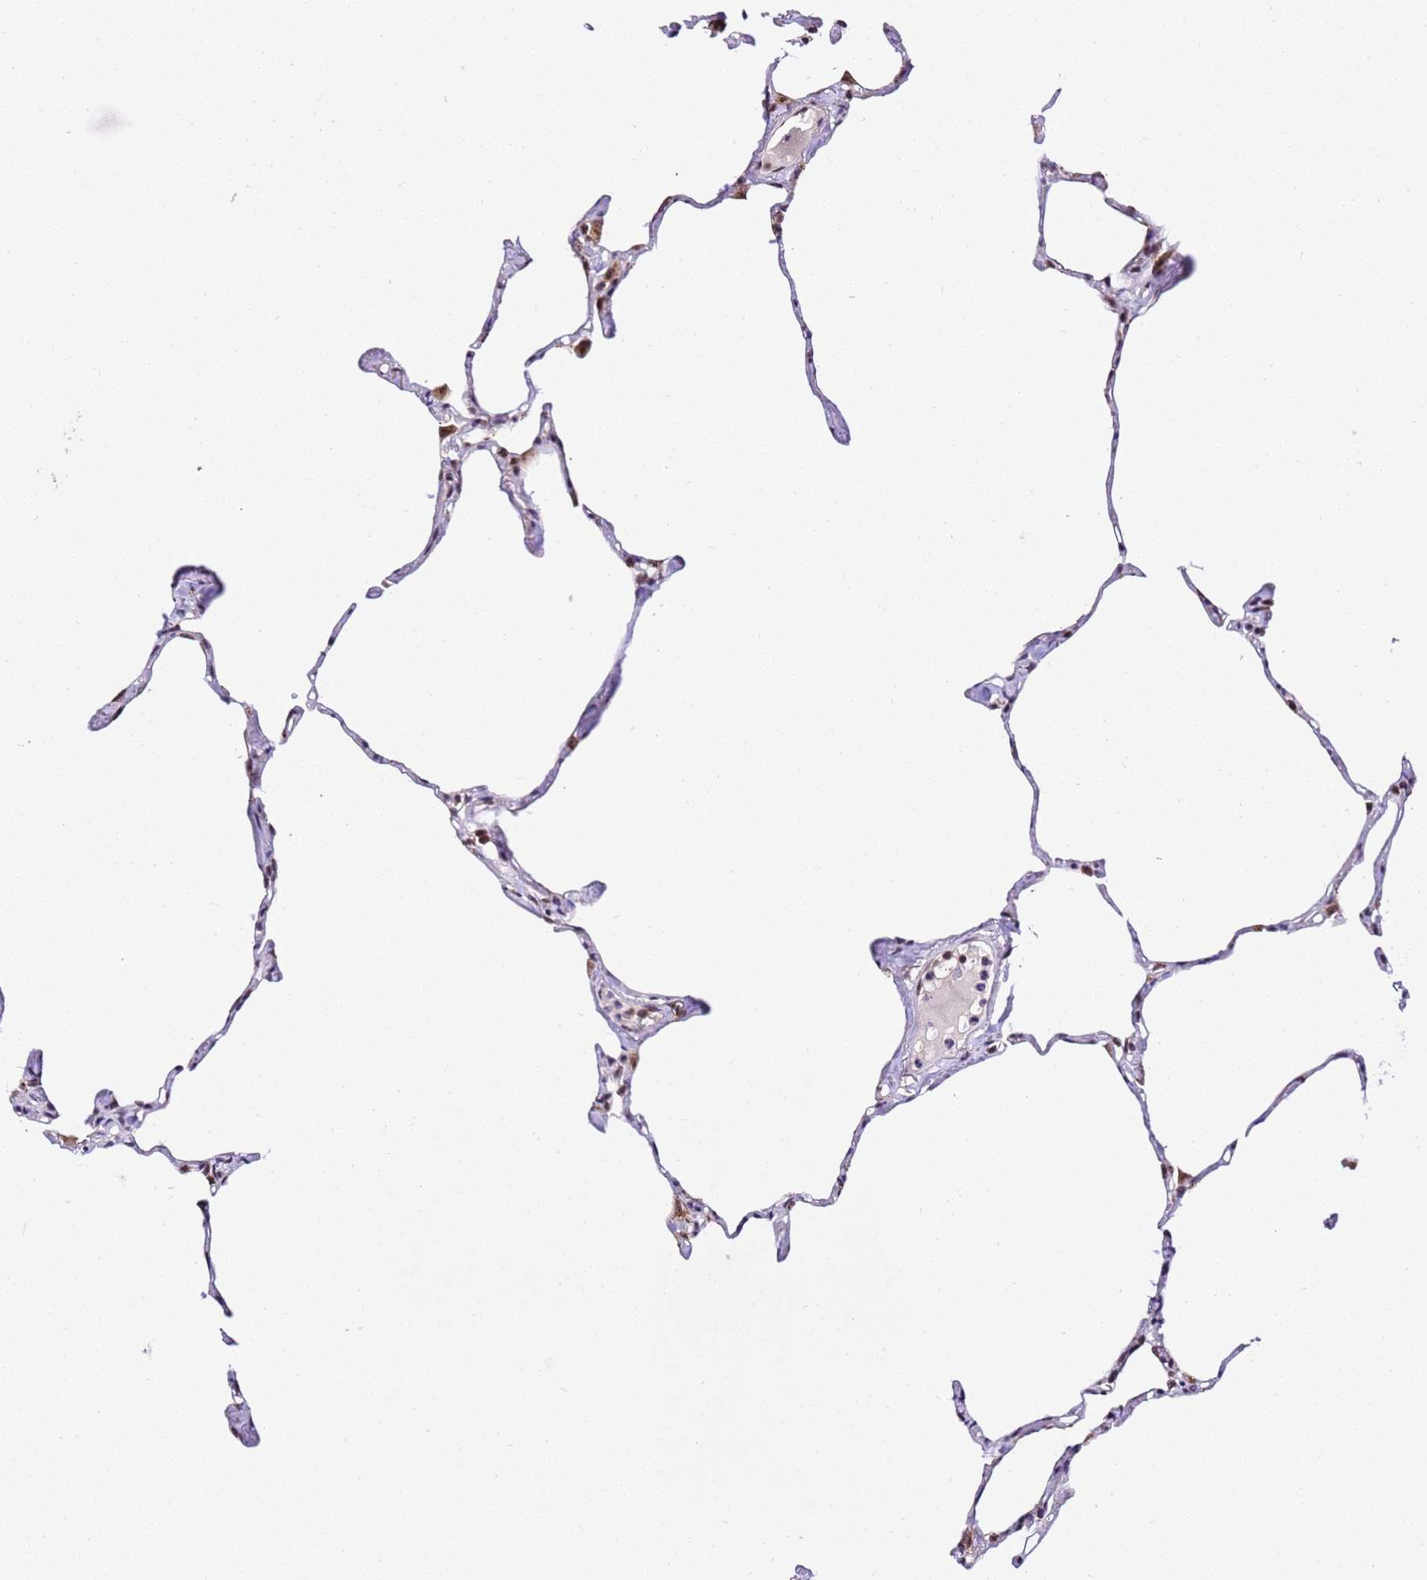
{"staining": {"intensity": "negative", "quantity": "none", "location": "none"}, "tissue": "lung", "cell_type": "Alveolar cells", "image_type": "normal", "snomed": [{"axis": "morphology", "description": "Normal tissue, NOS"}, {"axis": "topography", "description": "Lung"}], "caption": "Photomicrograph shows no protein expression in alveolar cells of unremarkable lung.", "gene": "SLX4IP", "patient": {"sex": "male", "age": 65}}